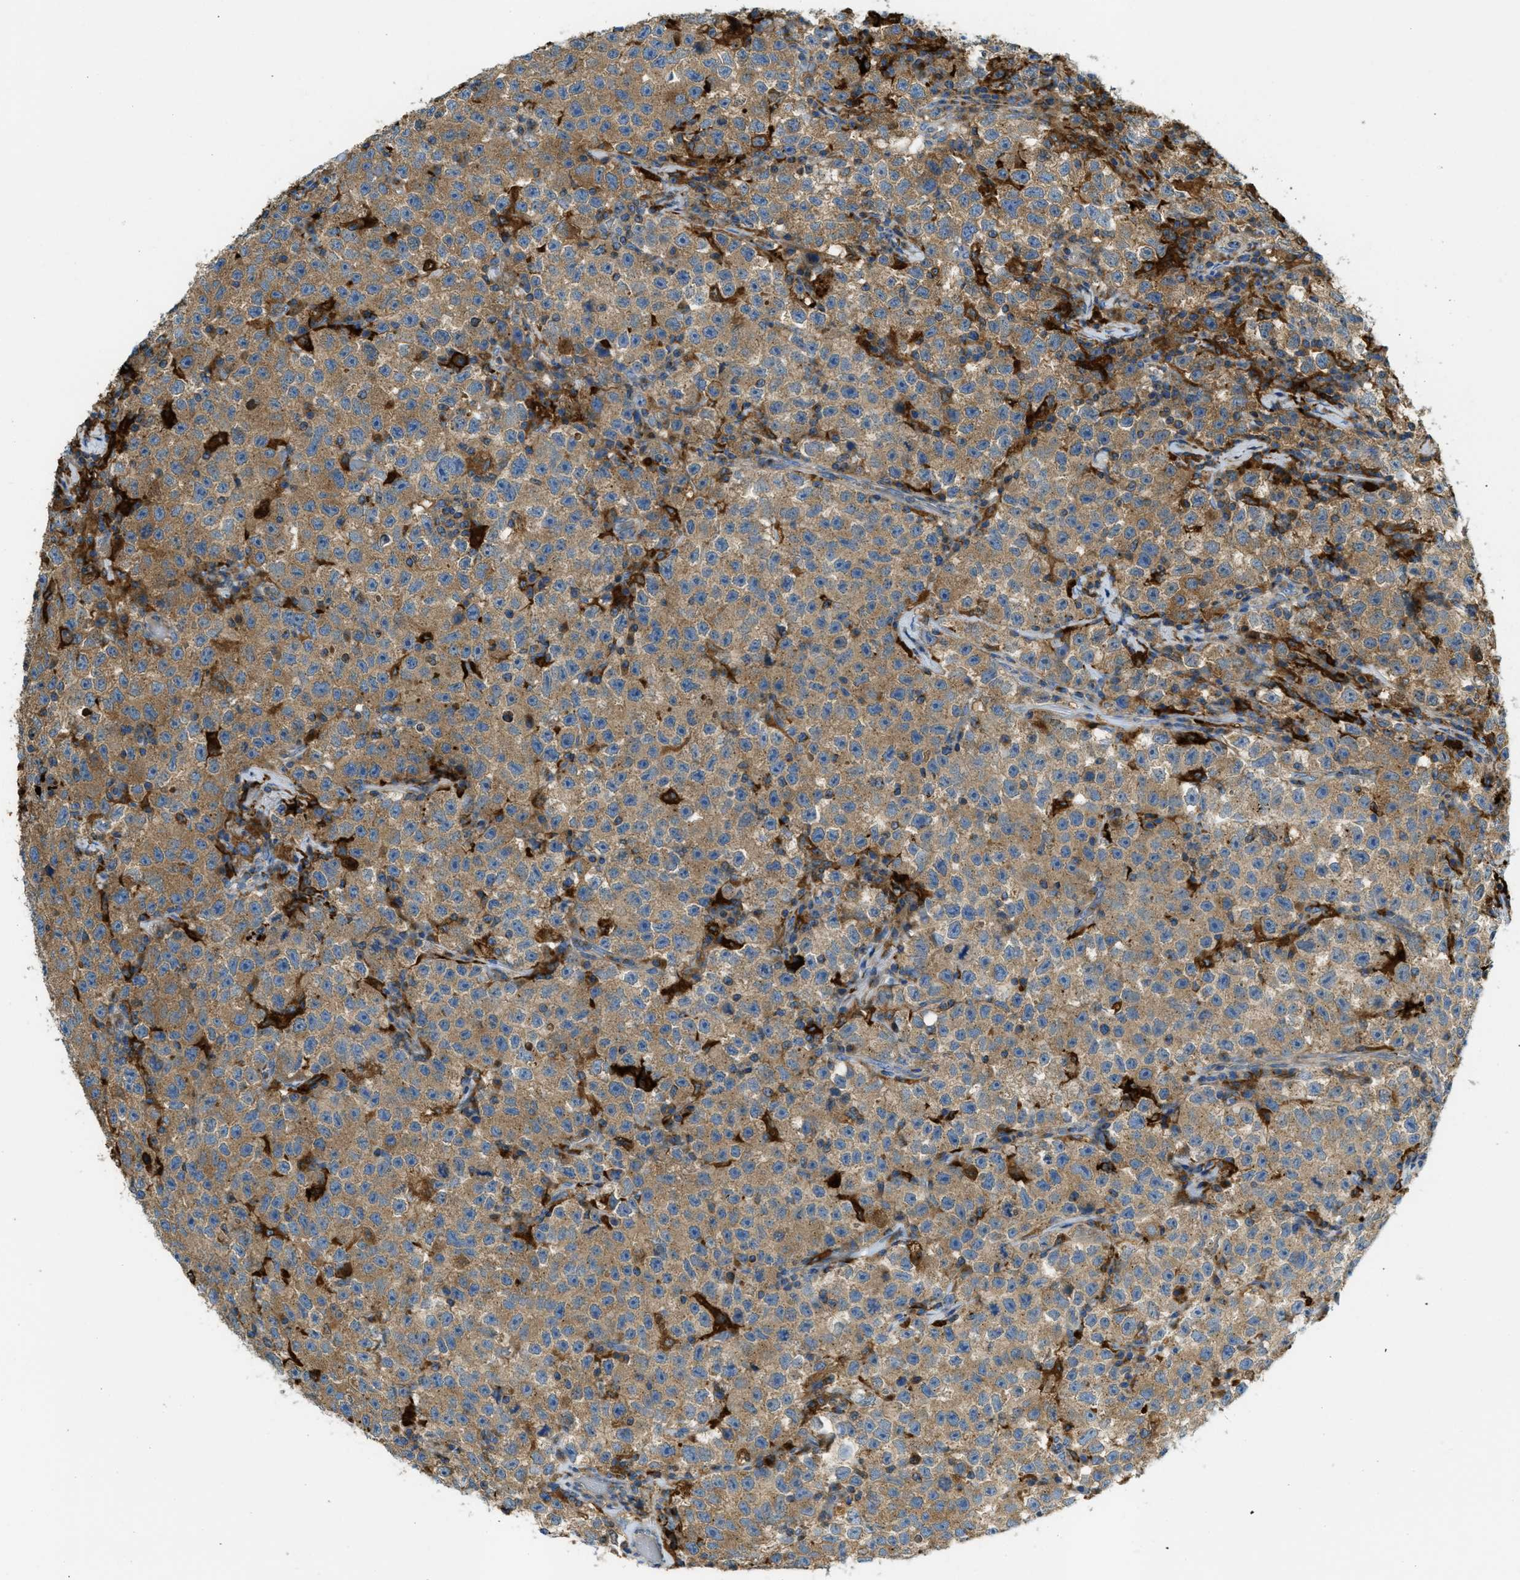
{"staining": {"intensity": "moderate", "quantity": ">75%", "location": "cytoplasmic/membranous"}, "tissue": "testis cancer", "cell_type": "Tumor cells", "image_type": "cancer", "snomed": [{"axis": "morphology", "description": "Seminoma, NOS"}, {"axis": "topography", "description": "Testis"}], "caption": "IHC staining of seminoma (testis), which displays medium levels of moderate cytoplasmic/membranous positivity in approximately >75% of tumor cells indicating moderate cytoplasmic/membranous protein expression. The staining was performed using DAB (3,3'-diaminobenzidine) (brown) for protein detection and nuclei were counterstained in hematoxylin (blue).", "gene": "RFFL", "patient": {"sex": "male", "age": 22}}